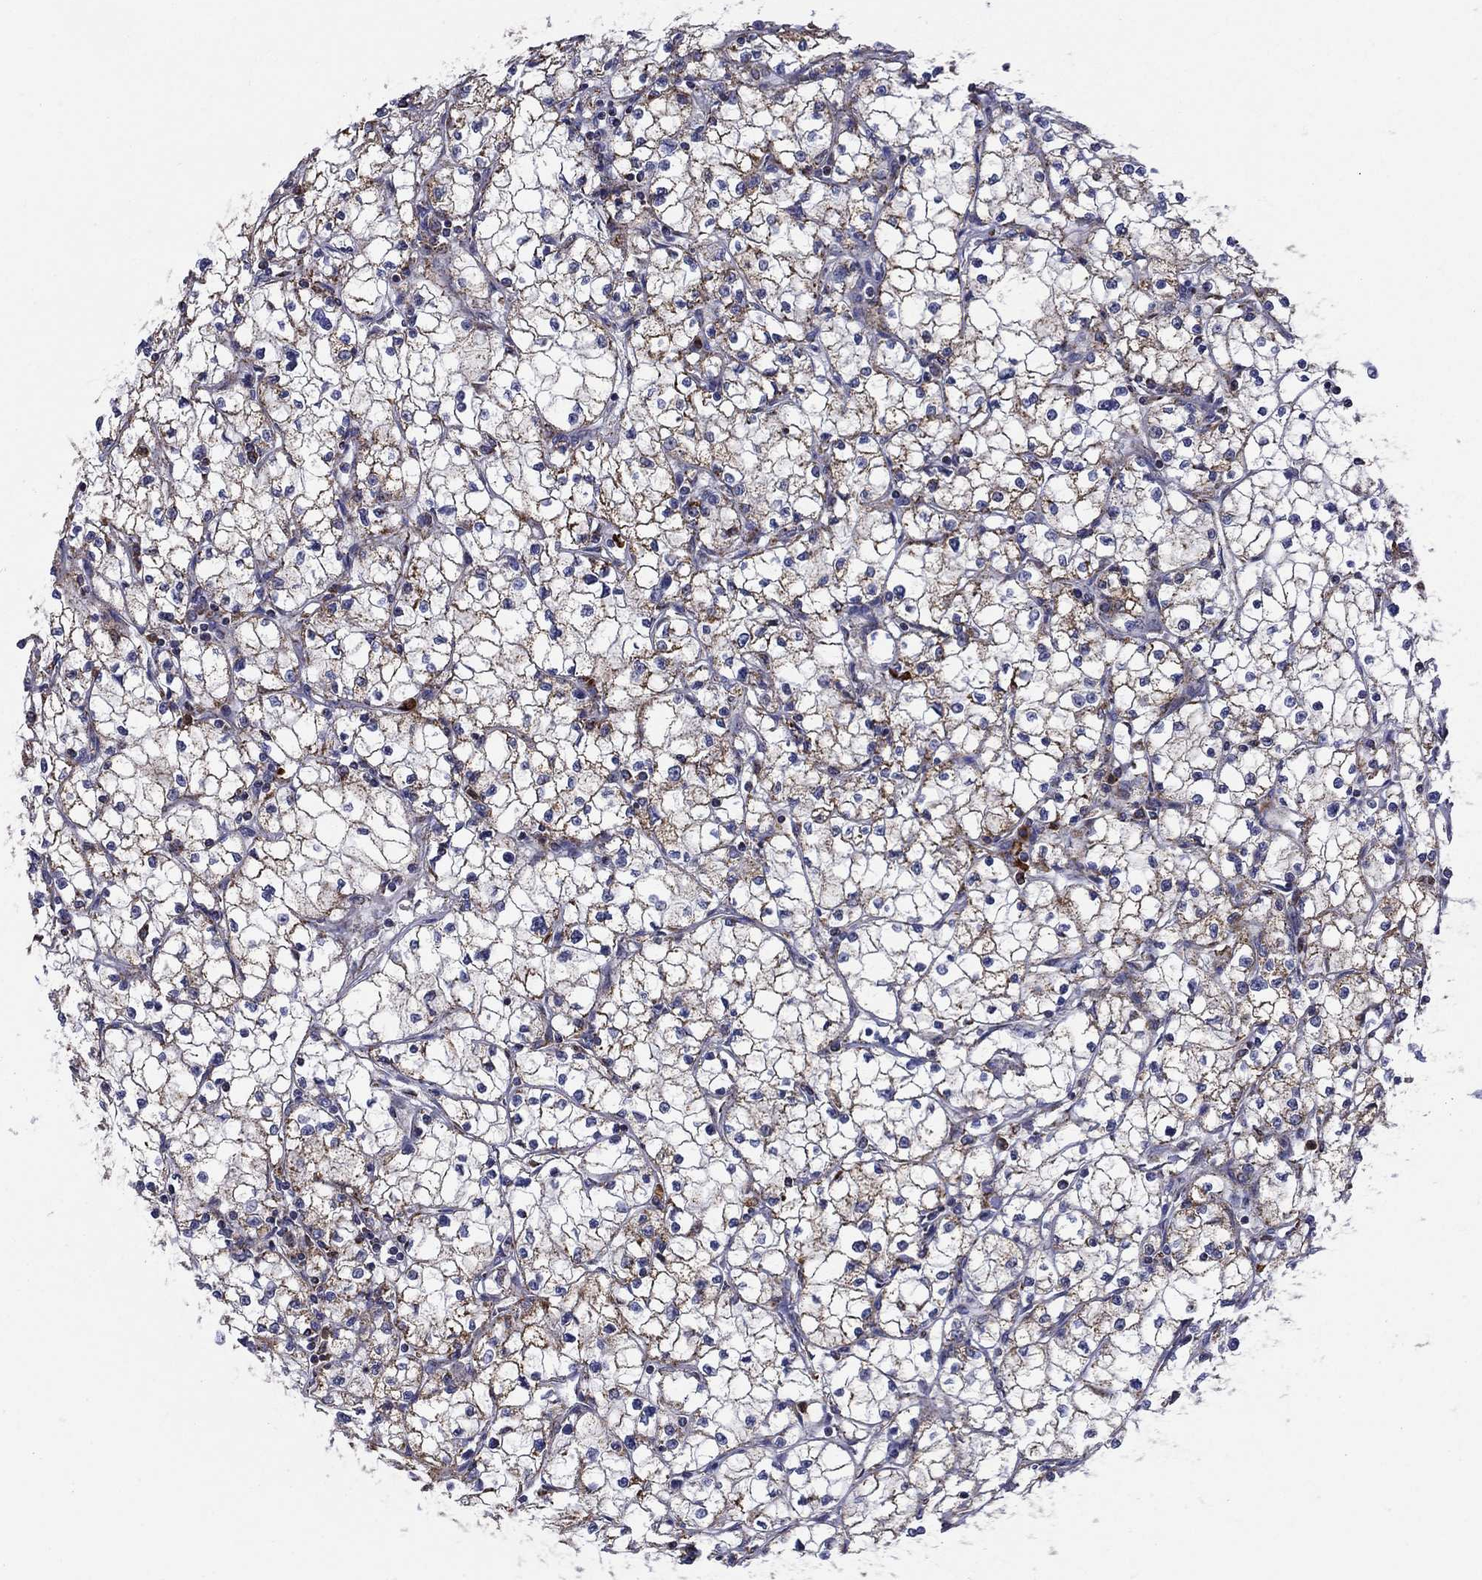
{"staining": {"intensity": "moderate", "quantity": "25%-75%", "location": "cytoplasmic/membranous"}, "tissue": "renal cancer", "cell_type": "Tumor cells", "image_type": "cancer", "snomed": [{"axis": "morphology", "description": "Adenocarcinoma, NOS"}, {"axis": "topography", "description": "Kidney"}], "caption": "DAB immunohistochemical staining of human renal cancer demonstrates moderate cytoplasmic/membranous protein staining in approximately 25%-75% of tumor cells.", "gene": "PRDX4", "patient": {"sex": "male", "age": 67}}